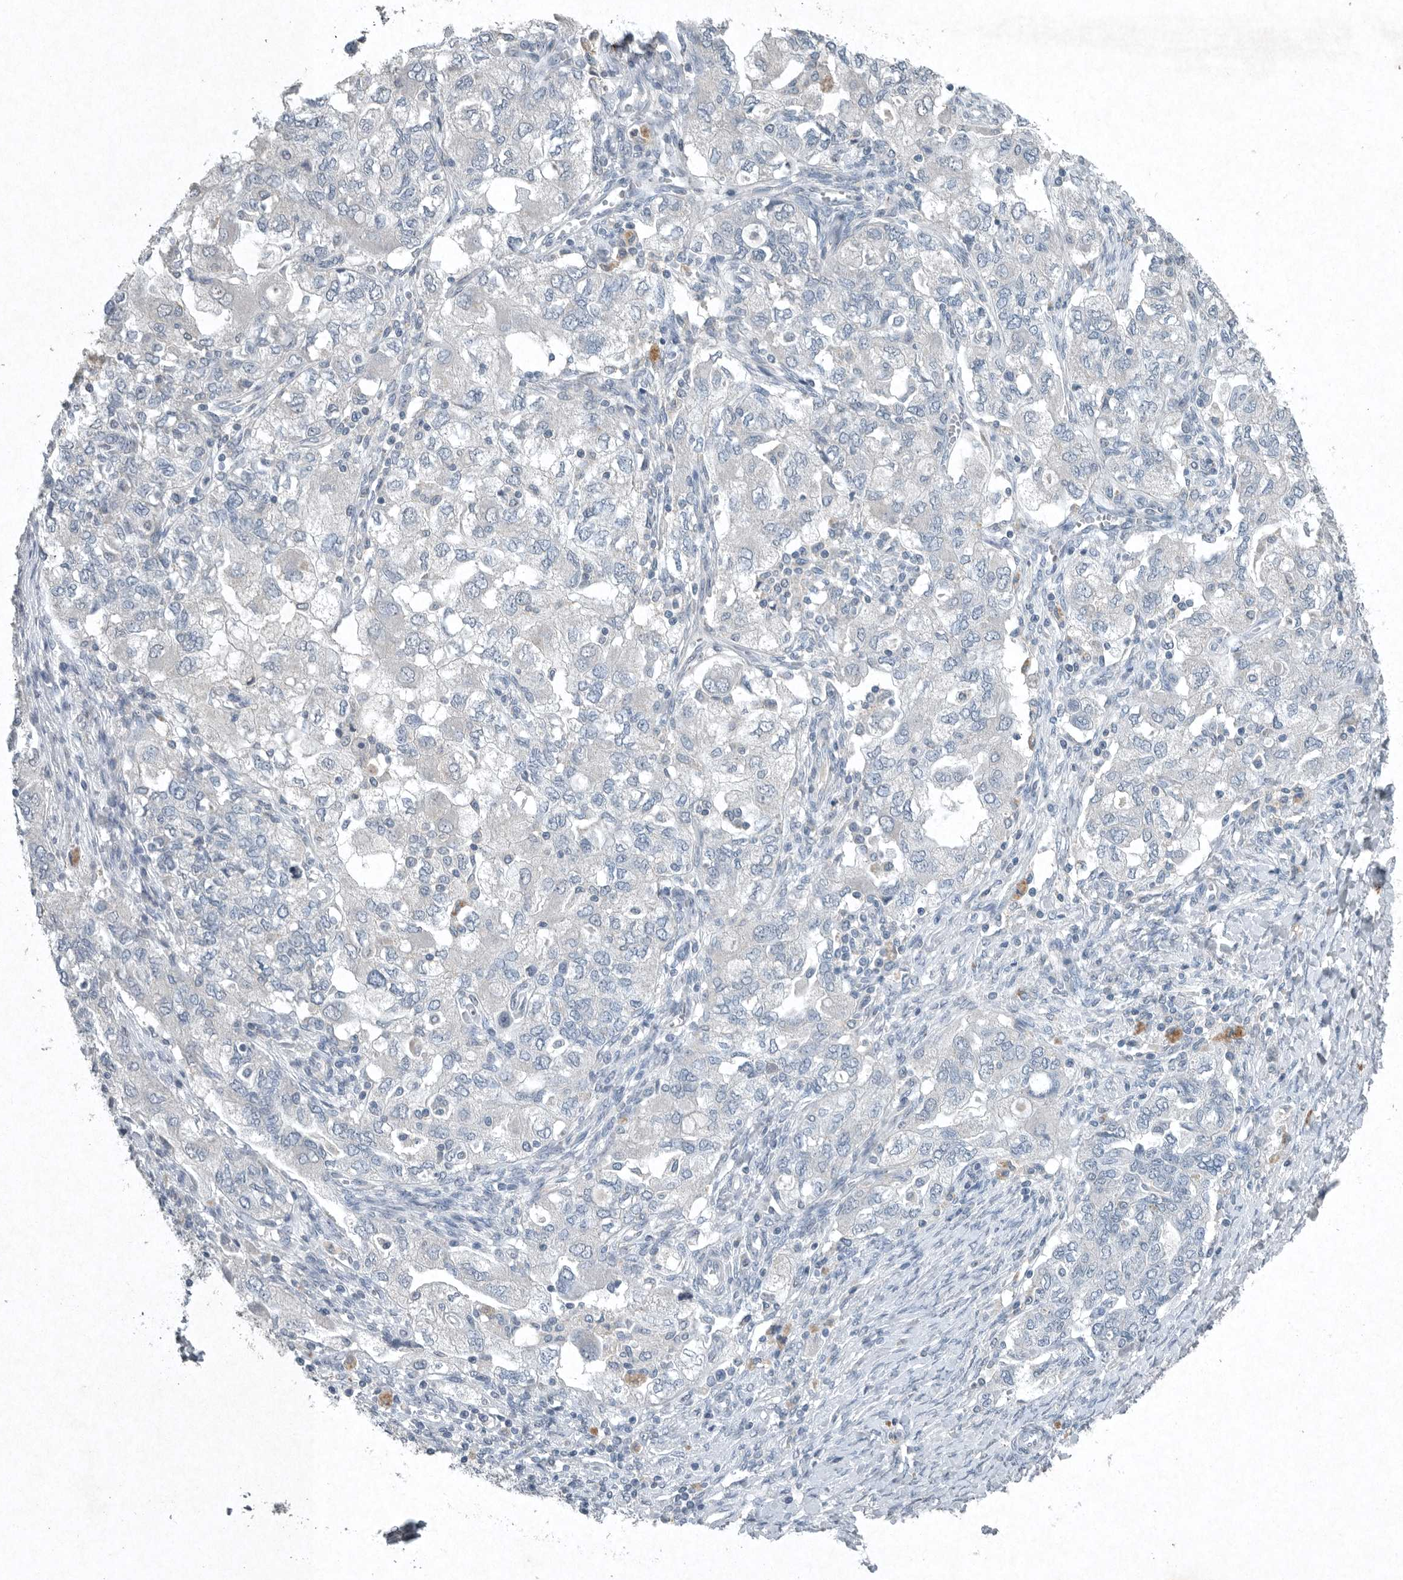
{"staining": {"intensity": "negative", "quantity": "none", "location": "none"}, "tissue": "ovarian cancer", "cell_type": "Tumor cells", "image_type": "cancer", "snomed": [{"axis": "morphology", "description": "Carcinoma, NOS"}, {"axis": "morphology", "description": "Cystadenocarcinoma, serous, NOS"}, {"axis": "topography", "description": "Ovary"}], "caption": "Histopathology image shows no protein staining in tumor cells of ovarian cancer tissue.", "gene": "IL20", "patient": {"sex": "female", "age": 69}}